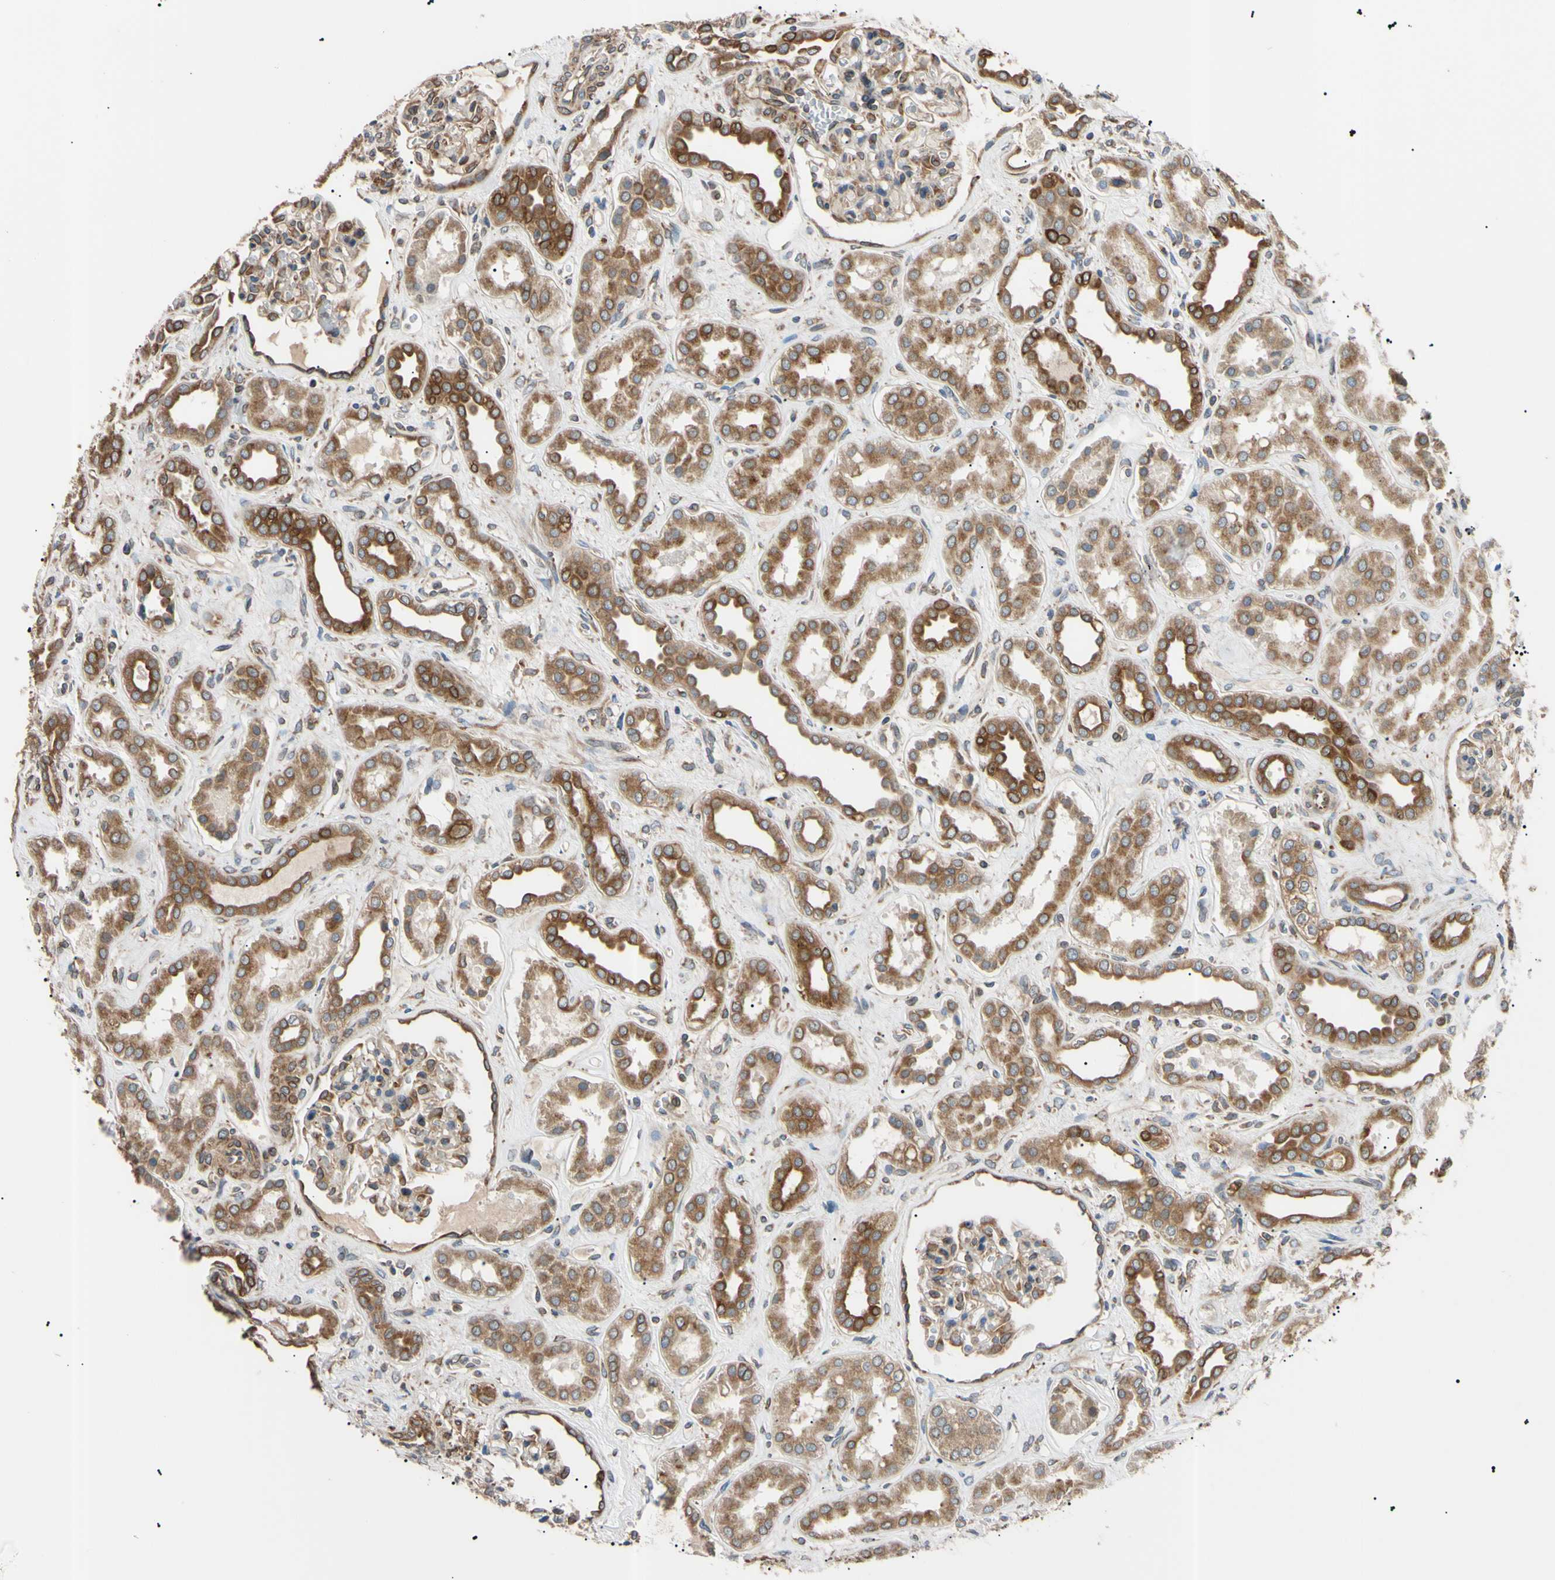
{"staining": {"intensity": "weak", "quantity": ">75%", "location": "cytoplasmic/membranous"}, "tissue": "kidney", "cell_type": "Cells in glomeruli", "image_type": "normal", "snomed": [{"axis": "morphology", "description": "Normal tissue, NOS"}, {"axis": "topography", "description": "Kidney"}], "caption": "Cells in glomeruli display weak cytoplasmic/membranous staining in about >75% of cells in normal kidney. Using DAB (brown) and hematoxylin (blue) stains, captured at high magnification using brightfield microscopy.", "gene": "VAPA", "patient": {"sex": "male", "age": 59}}